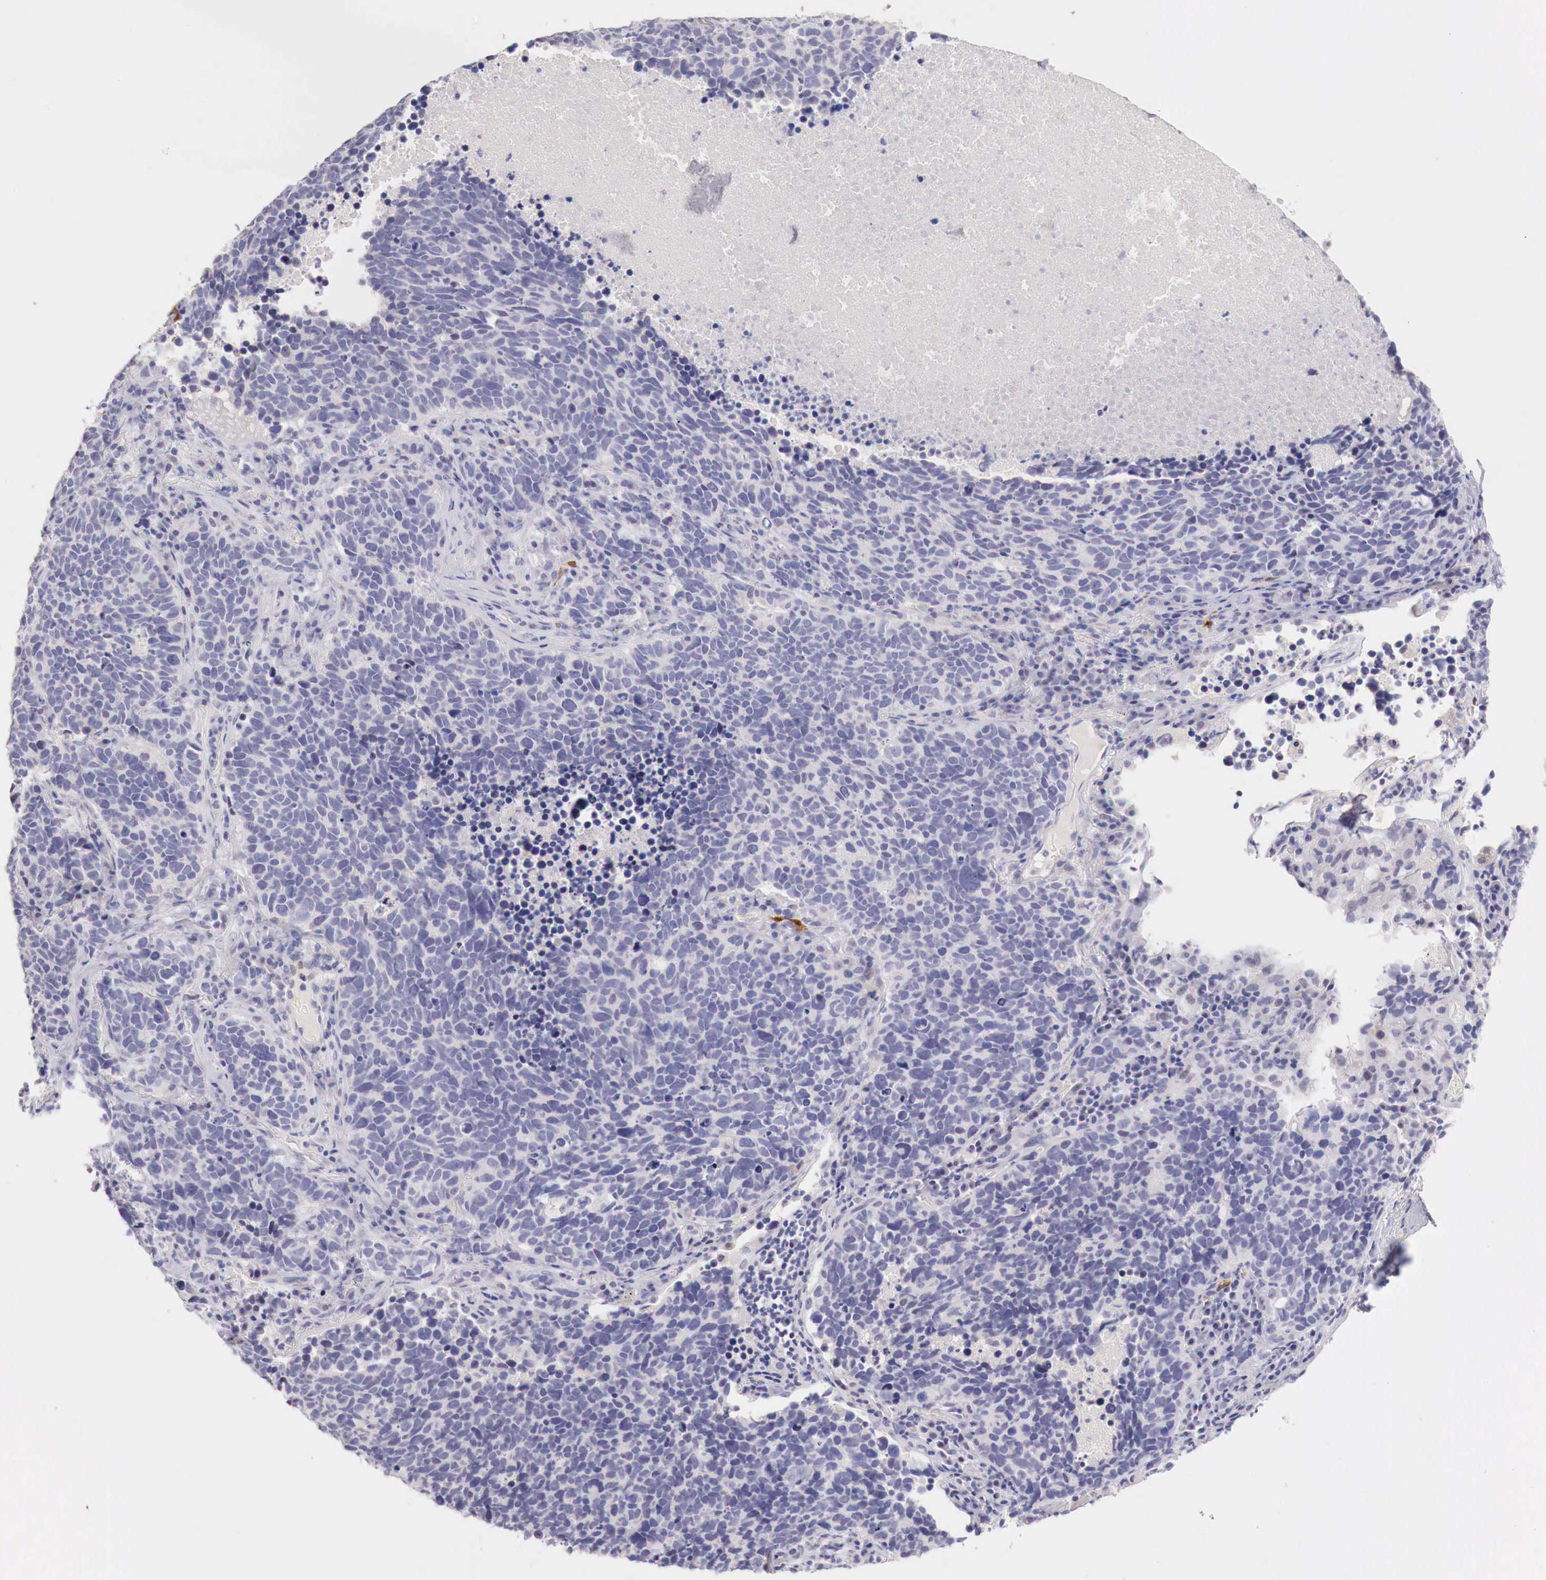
{"staining": {"intensity": "negative", "quantity": "none", "location": "none"}, "tissue": "lung cancer", "cell_type": "Tumor cells", "image_type": "cancer", "snomed": [{"axis": "morphology", "description": "Neoplasm, malignant, NOS"}, {"axis": "topography", "description": "Lung"}], "caption": "This micrograph is of lung cancer (malignant neoplasm) stained with IHC to label a protein in brown with the nuclei are counter-stained blue. There is no expression in tumor cells. (DAB IHC with hematoxylin counter stain).", "gene": "ITIH6", "patient": {"sex": "female", "age": 75}}